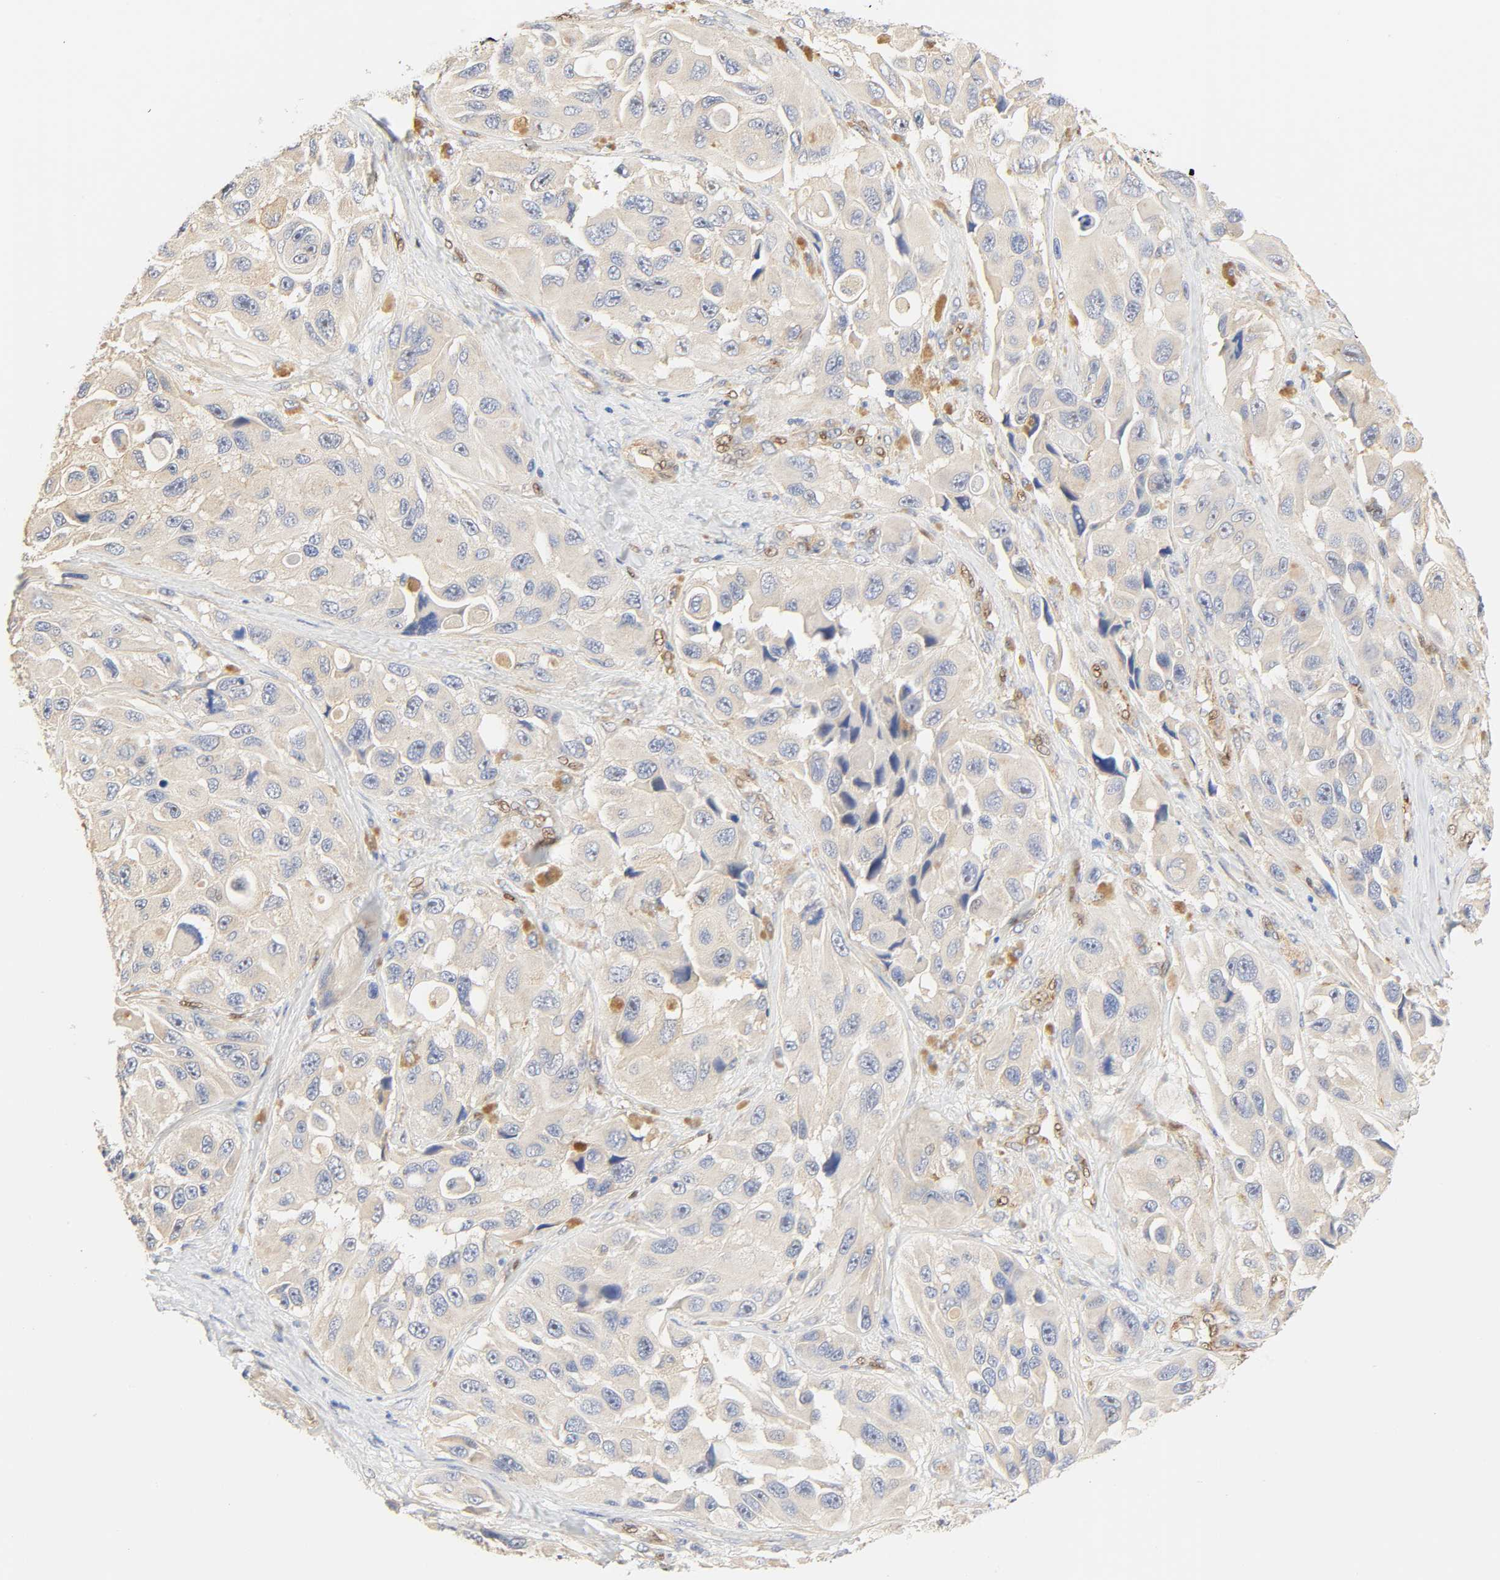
{"staining": {"intensity": "negative", "quantity": "none", "location": "none"}, "tissue": "melanoma", "cell_type": "Tumor cells", "image_type": "cancer", "snomed": [{"axis": "morphology", "description": "Malignant melanoma, NOS"}, {"axis": "topography", "description": "Skin"}], "caption": "Immunohistochemistry of human melanoma shows no expression in tumor cells.", "gene": "BORCS8-MEF2B", "patient": {"sex": "female", "age": 73}}